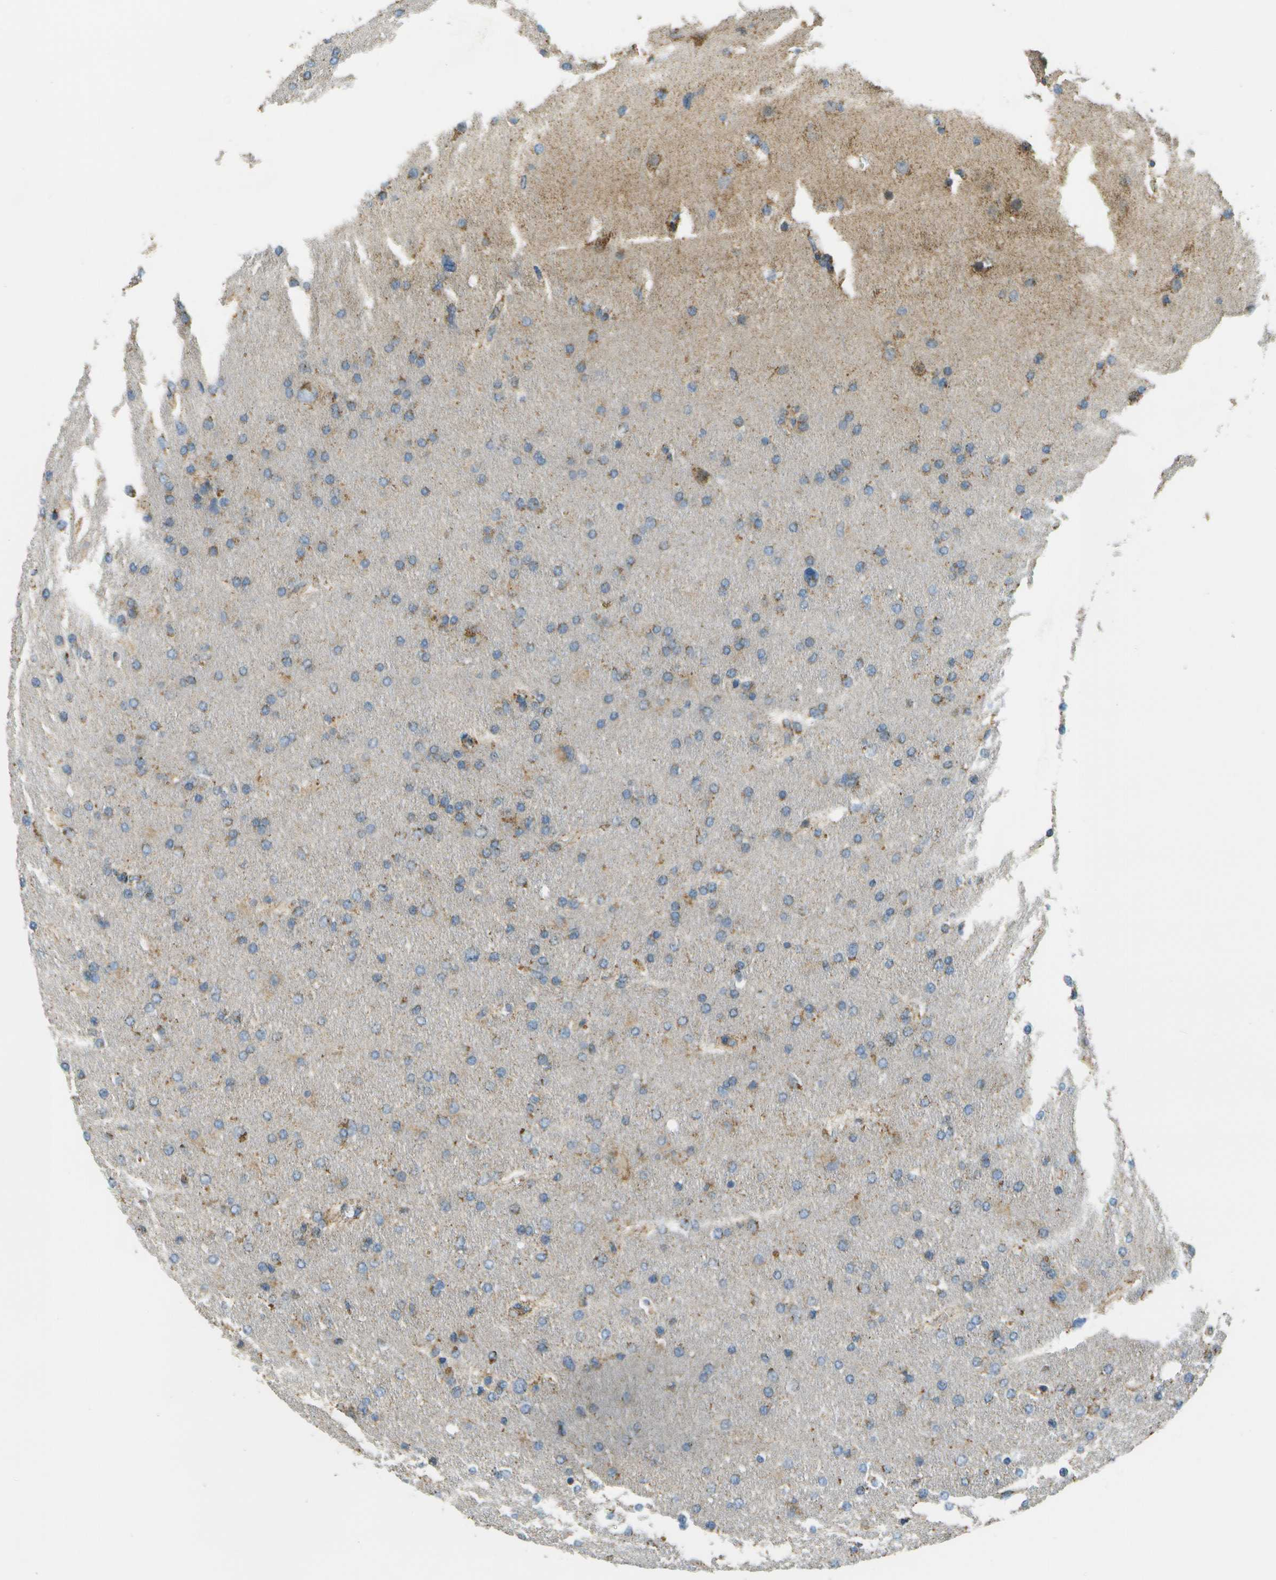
{"staining": {"intensity": "moderate", "quantity": "25%-75%", "location": "cytoplasmic/membranous"}, "tissue": "glioma", "cell_type": "Tumor cells", "image_type": "cancer", "snomed": [{"axis": "morphology", "description": "Glioma, malignant, High grade"}, {"axis": "topography", "description": "Cerebral cortex"}], "caption": "A brown stain shows moderate cytoplasmic/membranous positivity of a protein in human malignant glioma (high-grade) tumor cells. The staining was performed using DAB (3,3'-diaminobenzidine), with brown indicating positive protein expression. Nuclei are stained blue with hematoxylin.", "gene": "NRK", "patient": {"sex": "female", "age": 36}}